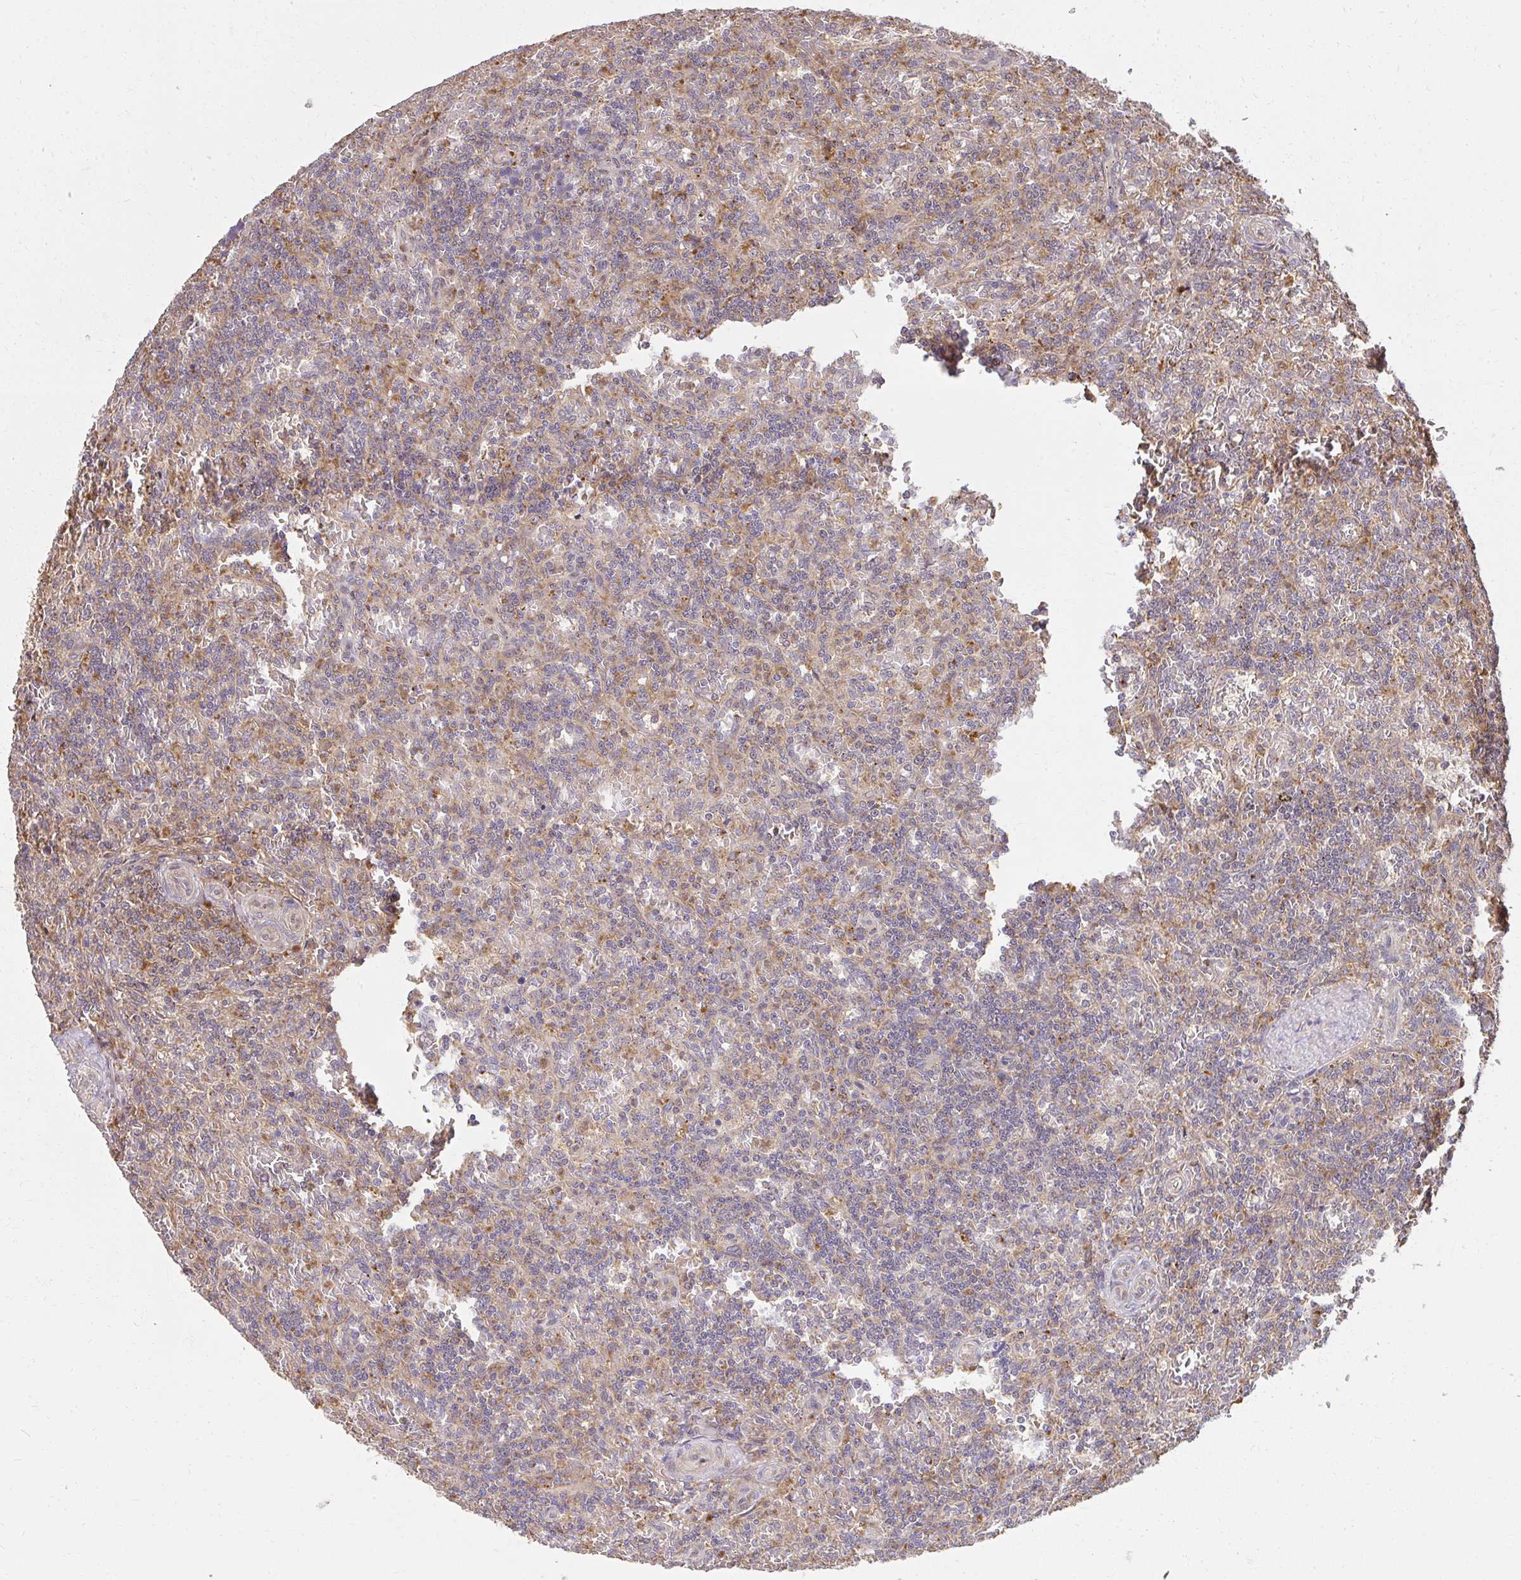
{"staining": {"intensity": "weak", "quantity": "<25%", "location": "cytoplasmic/membranous"}, "tissue": "lymphoma", "cell_type": "Tumor cells", "image_type": "cancer", "snomed": [{"axis": "morphology", "description": "Malignant lymphoma, non-Hodgkin's type, Low grade"}, {"axis": "topography", "description": "Spleen"}], "caption": "Immunohistochemistry (IHC) histopathology image of malignant lymphoma, non-Hodgkin's type (low-grade) stained for a protein (brown), which reveals no expression in tumor cells. (DAB immunohistochemistry visualized using brightfield microscopy, high magnification).", "gene": "GNS", "patient": {"sex": "male", "age": 73}}